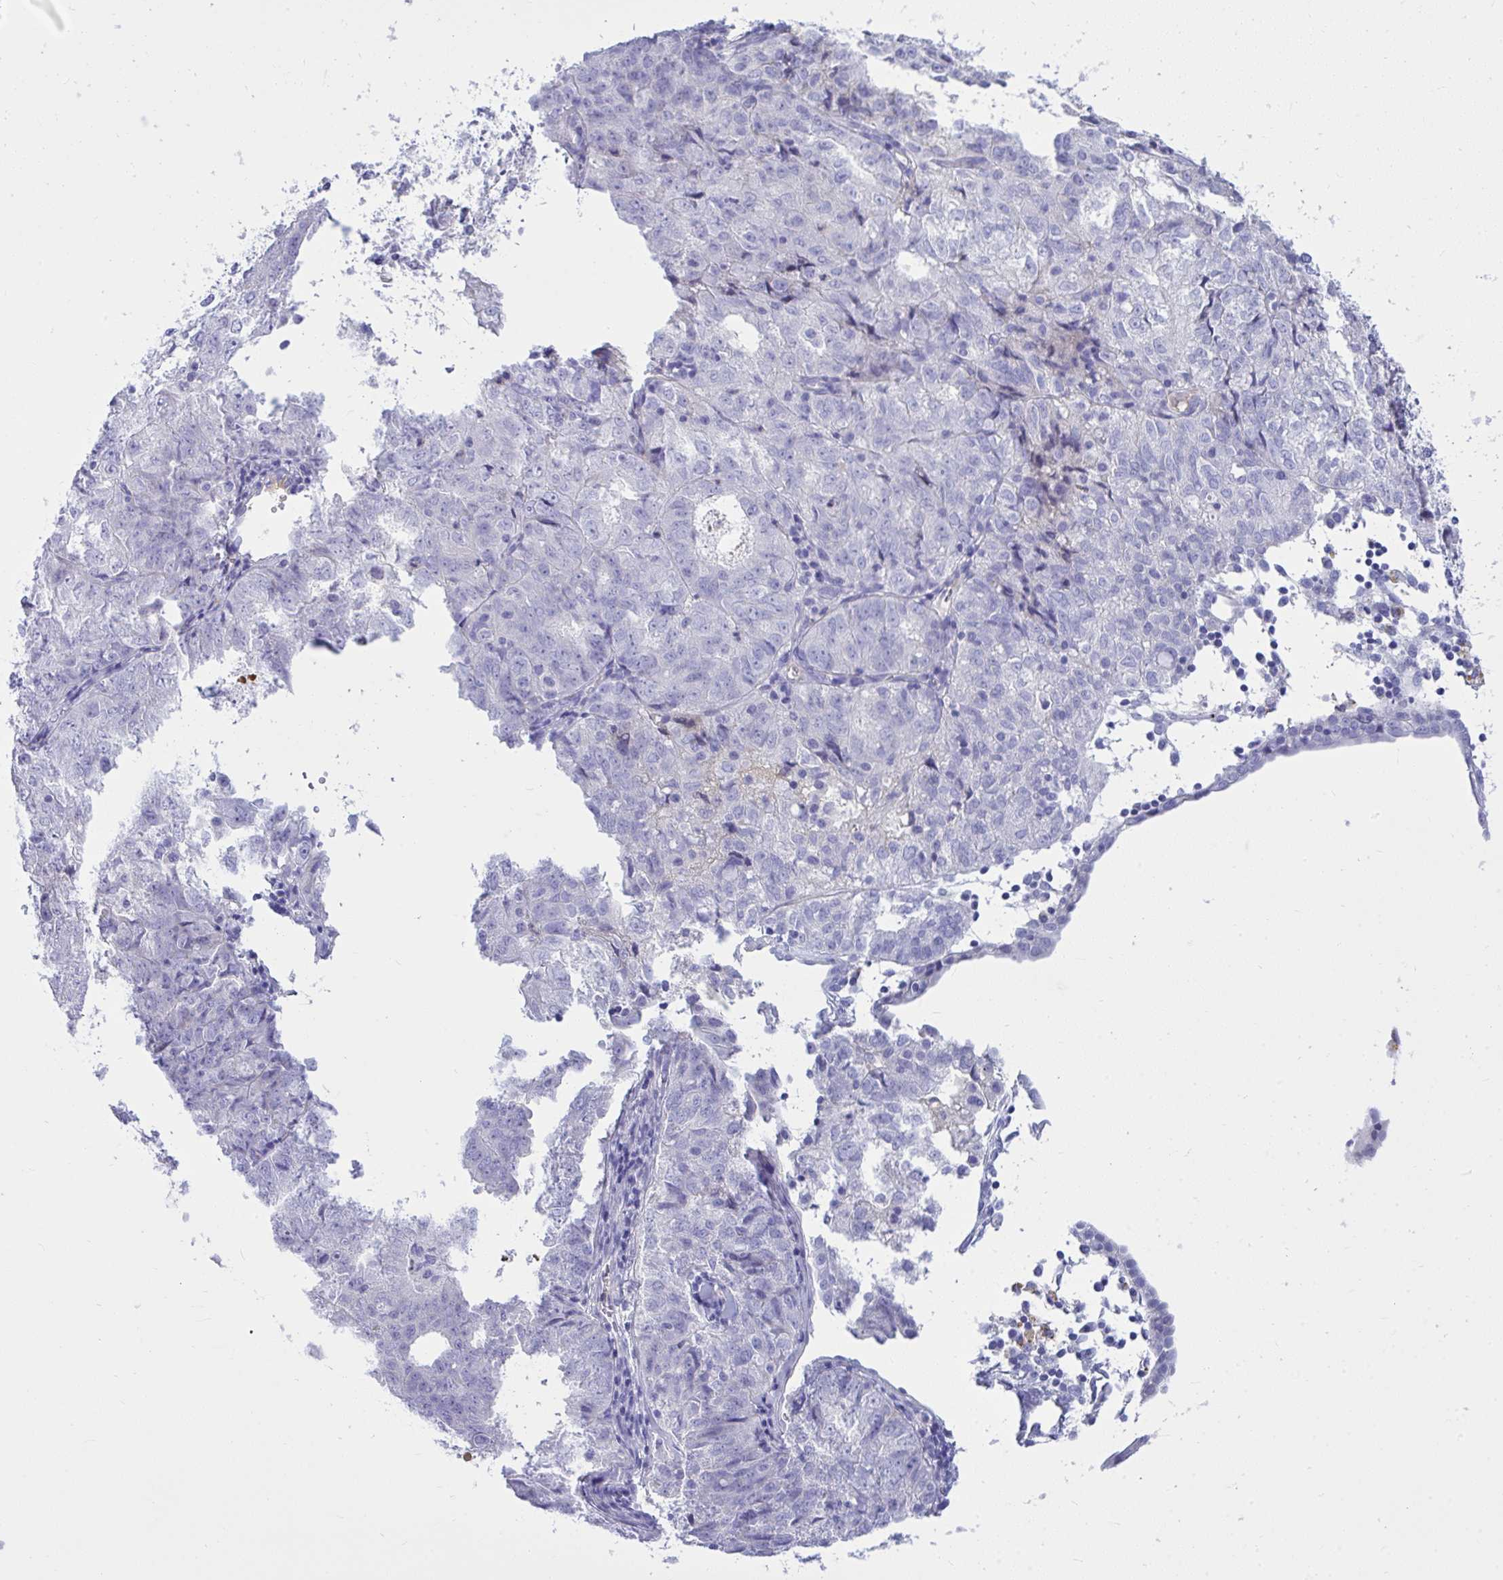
{"staining": {"intensity": "negative", "quantity": "none", "location": "none"}, "tissue": "endometrial cancer", "cell_type": "Tumor cells", "image_type": "cancer", "snomed": [{"axis": "morphology", "description": "Adenocarcinoma, NOS"}, {"axis": "topography", "description": "Endometrium"}], "caption": "IHC image of endometrial cancer (adenocarcinoma) stained for a protein (brown), which reveals no staining in tumor cells.", "gene": "HRG", "patient": {"sex": "female", "age": 61}}